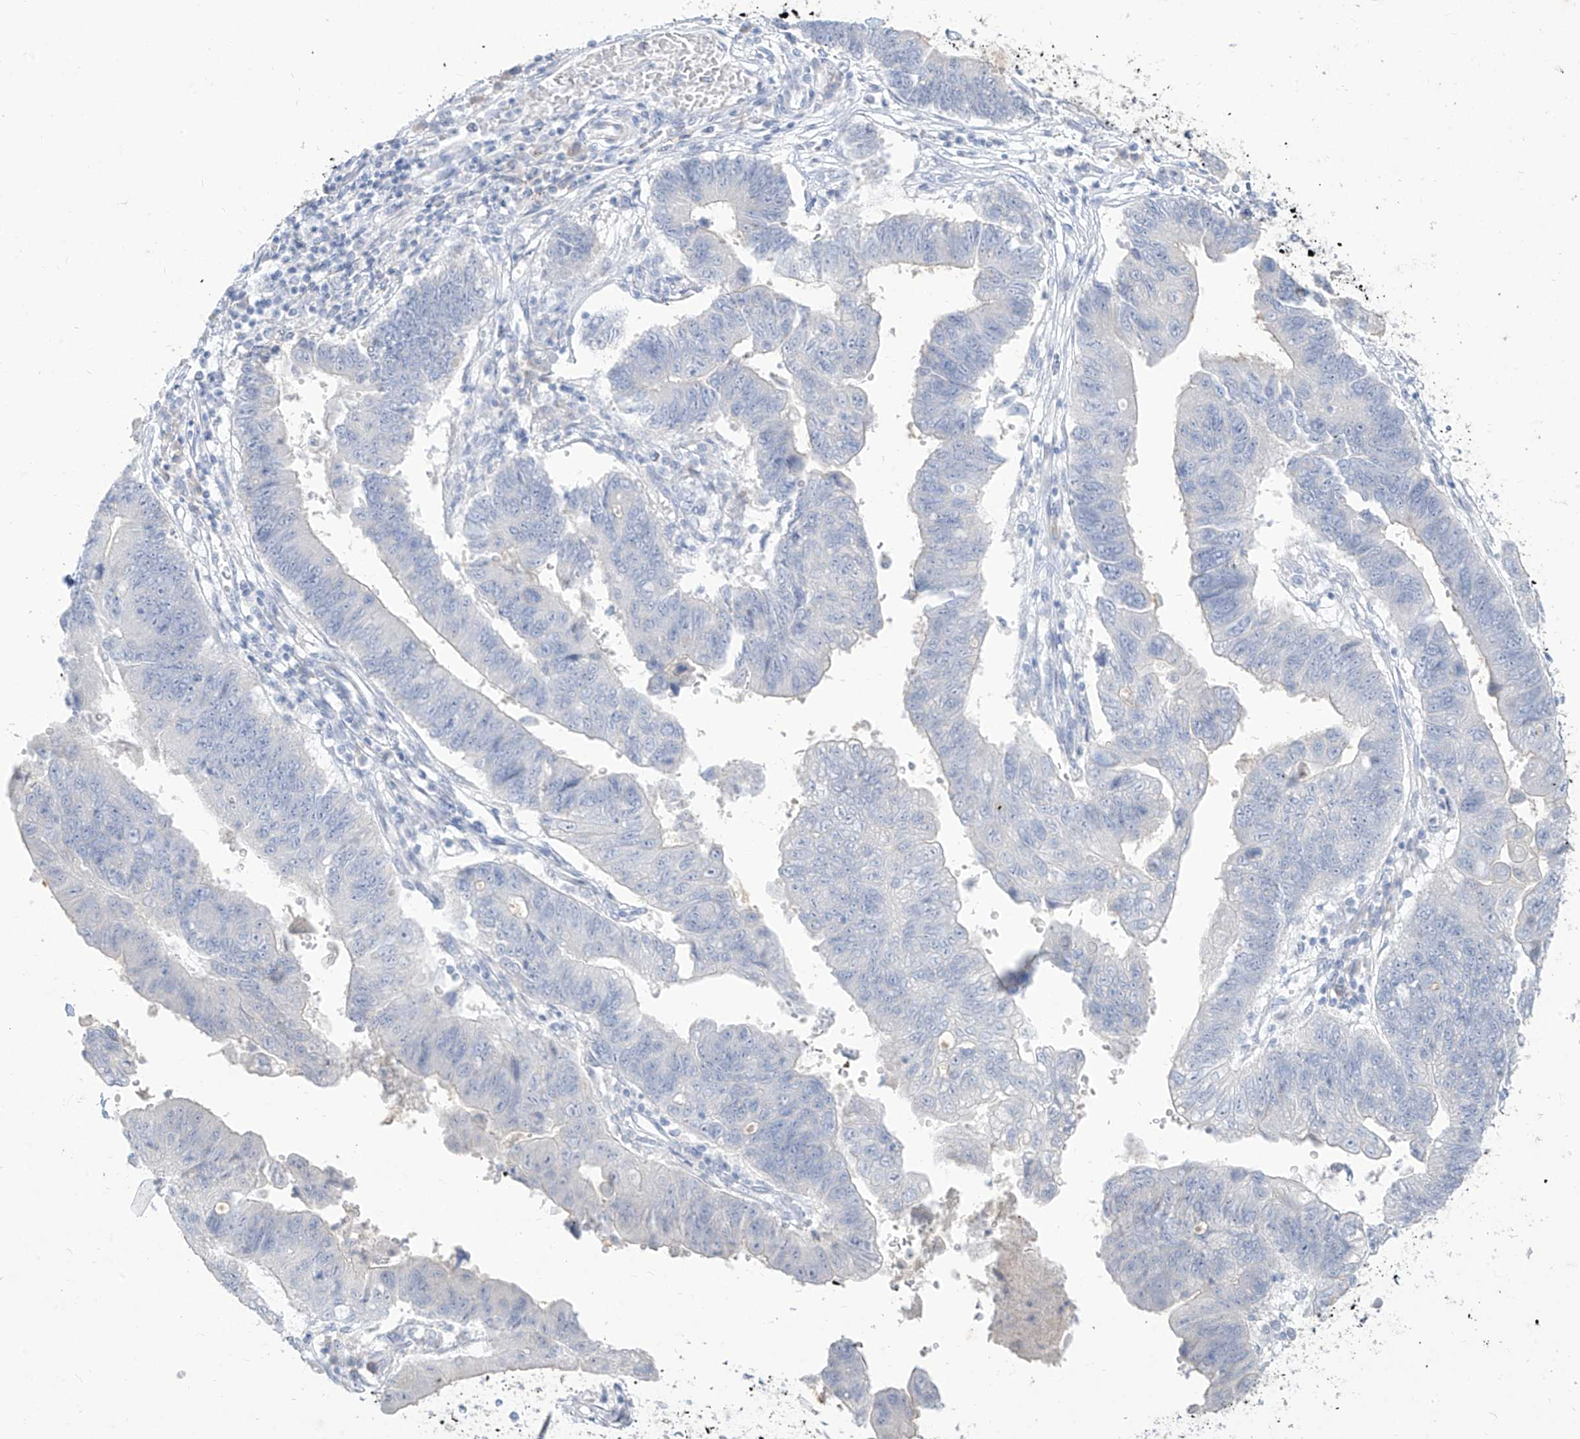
{"staining": {"intensity": "negative", "quantity": "none", "location": "none"}, "tissue": "stomach cancer", "cell_type": "Tumor cells", "image_type": "cancer", "snomed": [{"axis": "morphology", "description": "Adenocarcinoma, NOS"}, {"axis": "topography", "description": "Stomach"}], "caption": "This is an immunohistochemistry (IHC) micrograph of human adenocarcinoma (stomach). There is no expression in tumor cells.", "gene": "TGM4", "patient": {"sex": "male", "age": 59}}